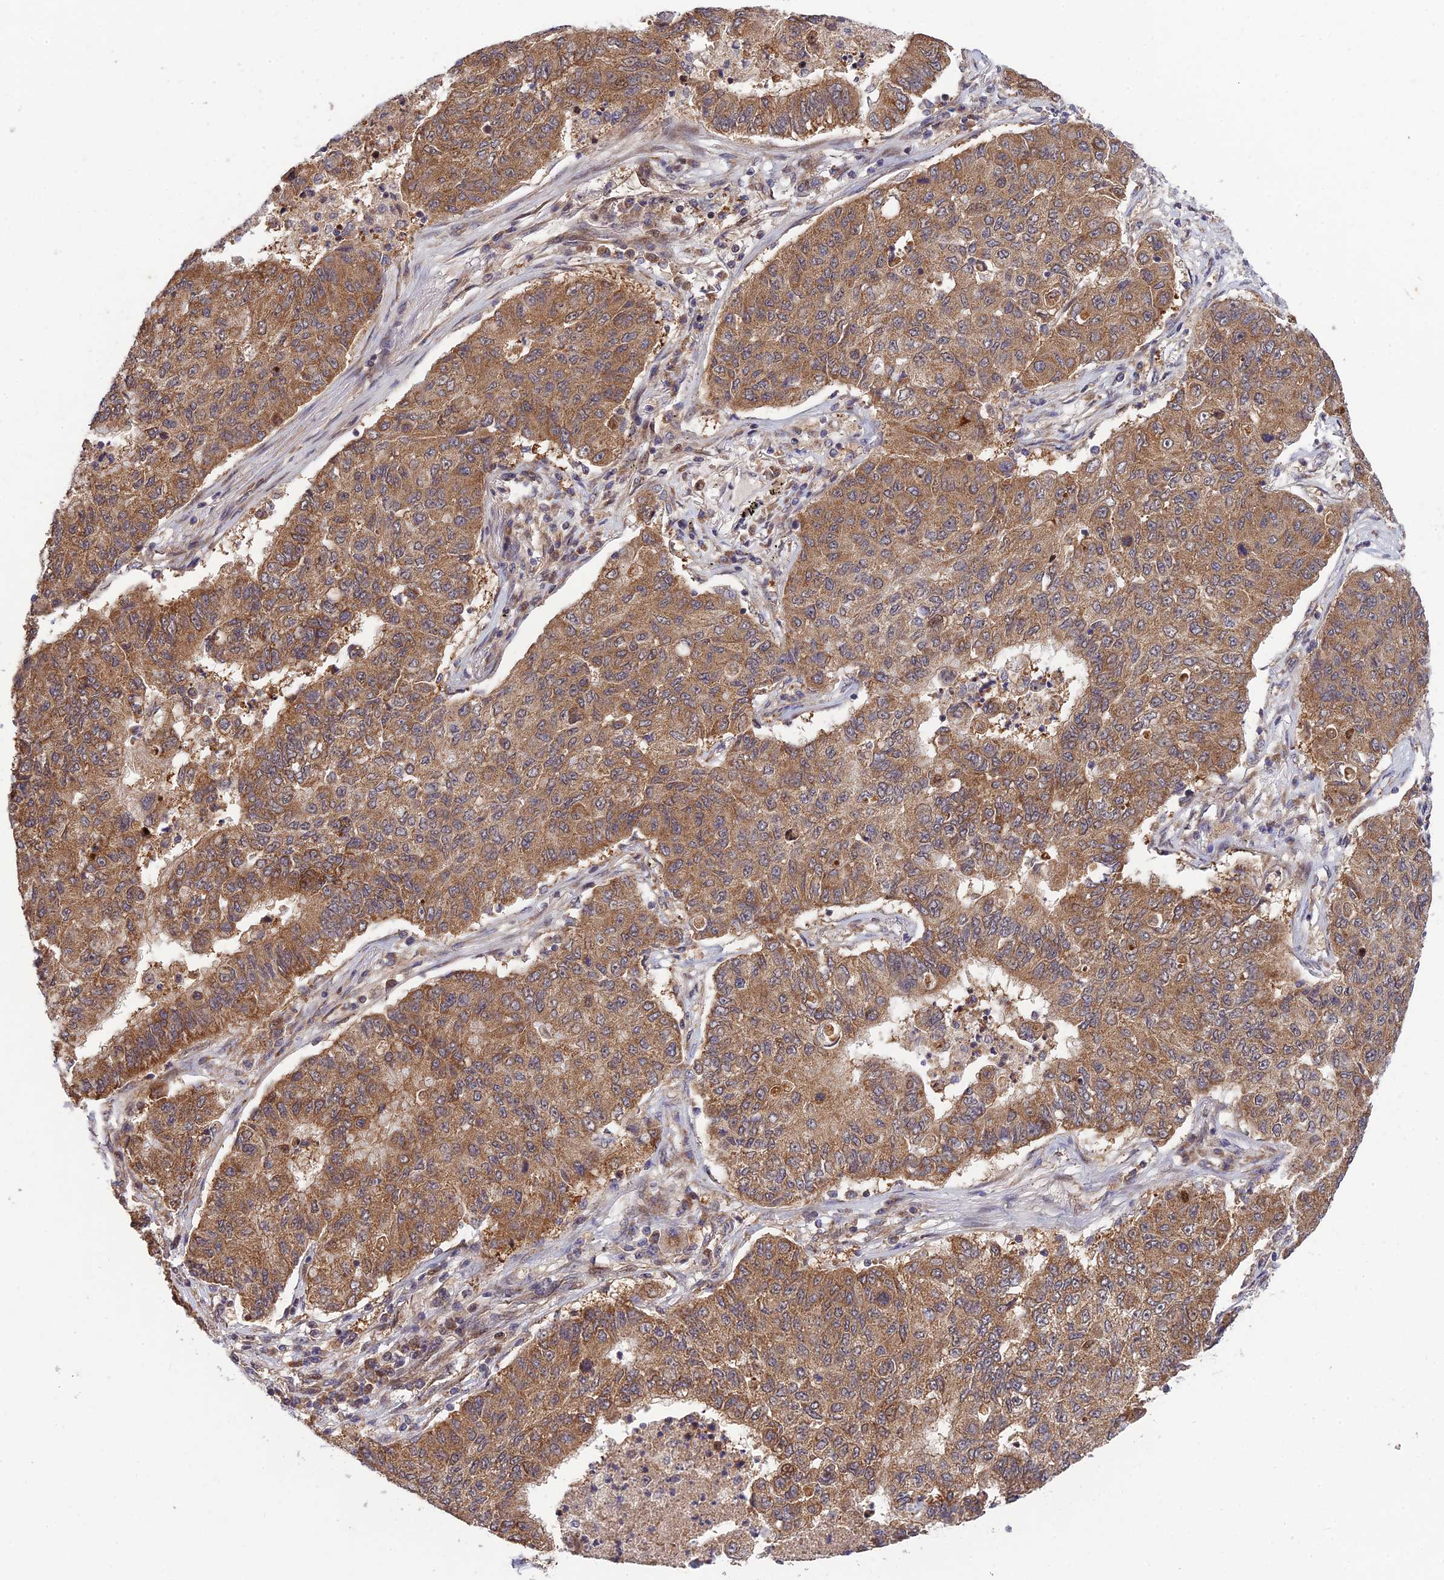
{"staining": {"intensity": "moderate", "quantity": ">75%", "location": "cytoplasmic/membranous"}, "tissue": "lung cancer", "cell_type": "Tumor cells", "image_type": "cancer", "snomed": [{"axis": "morphology", "description": "Squamous cell carcinoma, NOS"}, {"axis": "topography", "description": "Lung"}], "caption": "An immunohistochemistry photomicrograph of tumor tissue is shown. Protein staining in brown shows moderate cytoplasmic/membranous positivity in lung cancer within tumor cells.", "gene": "PLEKHG2", "patient": {"sex": "male", "age": 74}}